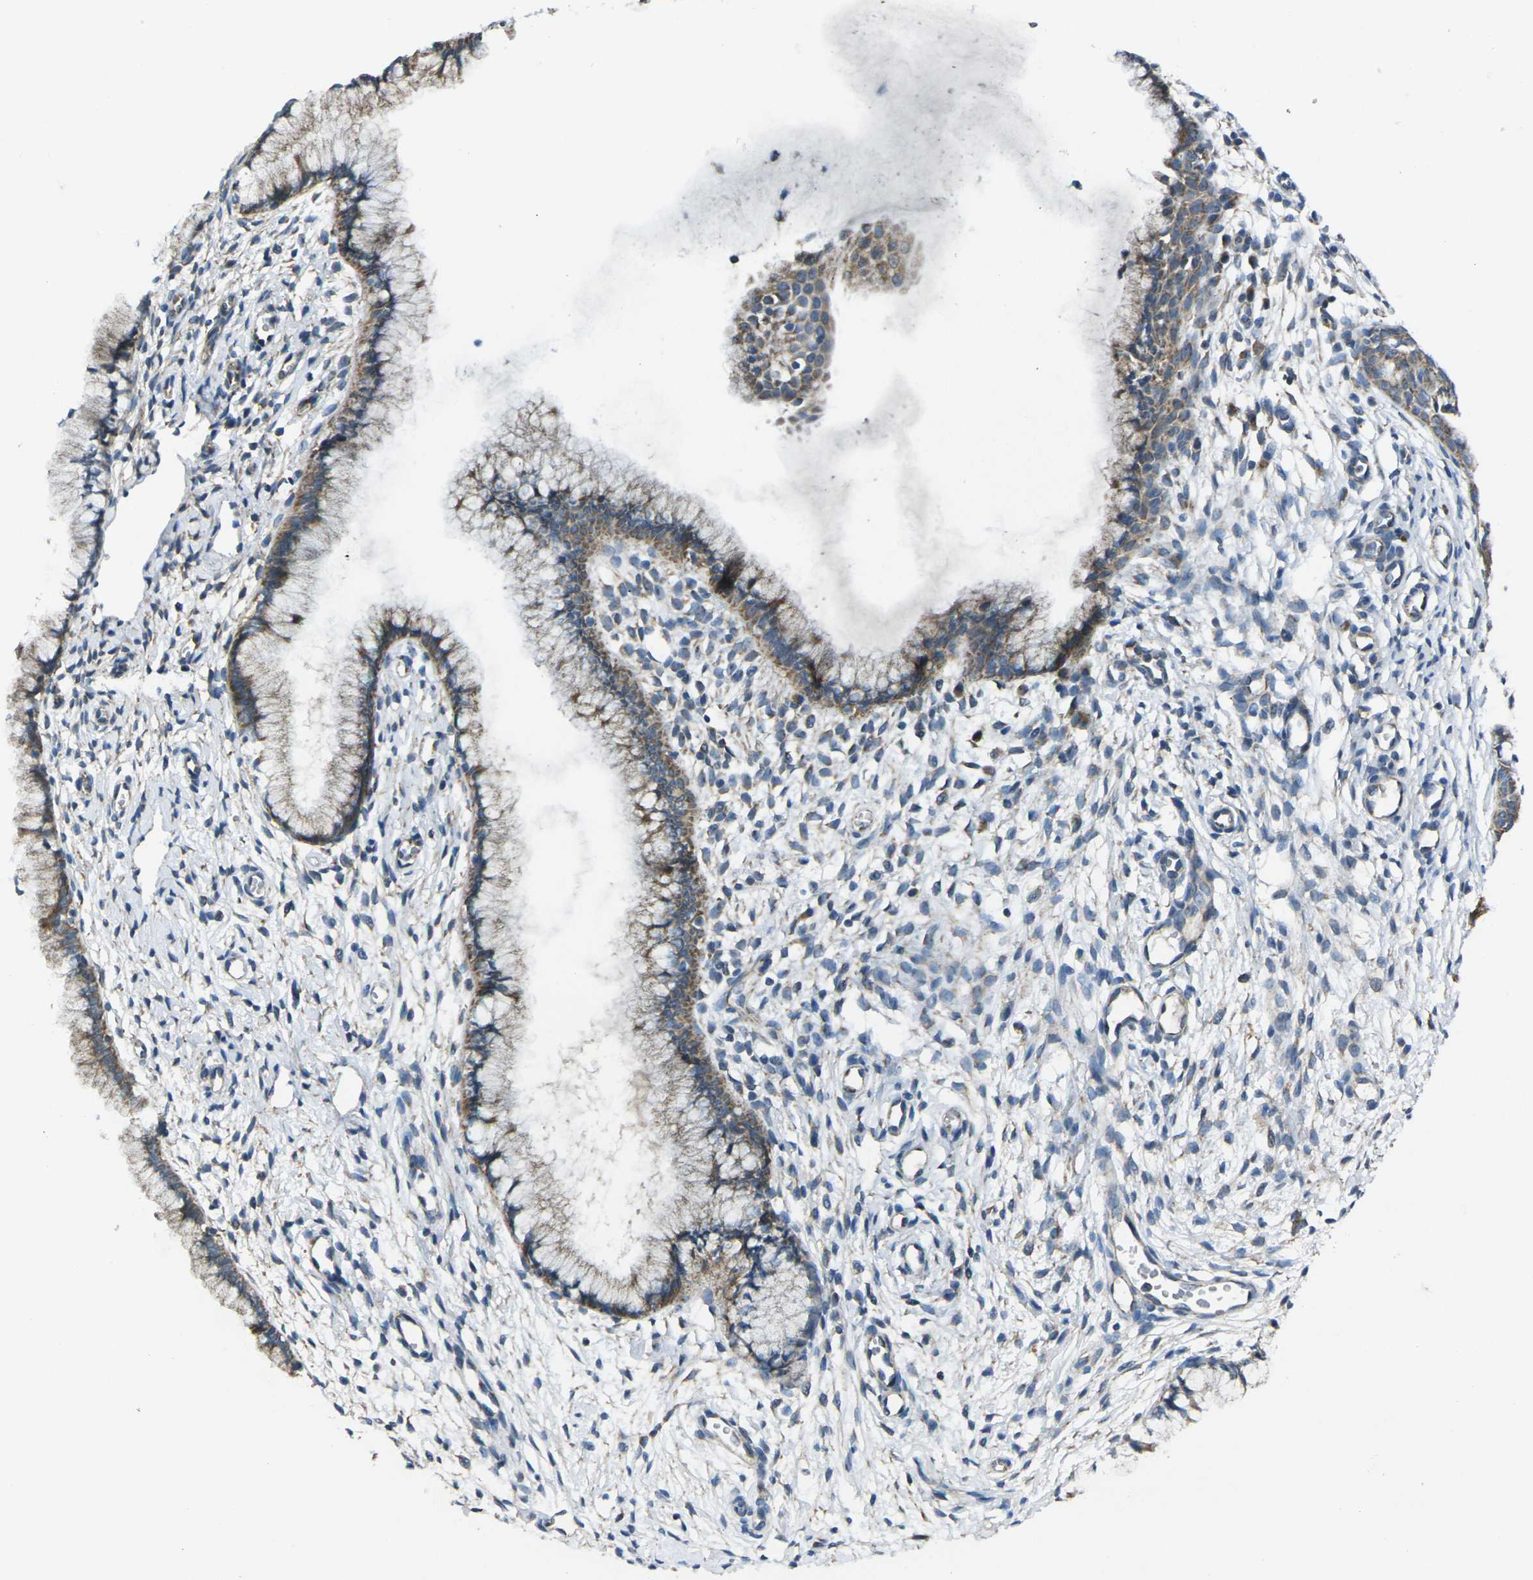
{"staining": {"intensity": "moderate", "quantity": "<25%", "location": "cytoplasmic/membranous"}, "tissue": "cervix", "cell_type": "Glandular cells", "image_type": "normal", "snomed": [{"axis": "morphology", "description": "Normal tissue, NOS"}, {"axis": "topography", "description": "Cervix"}], "caption": "The image exhibits staining of unremarkable cervix, revealing moderate cytoplasmic/membranous protein staining (brown color) within glandular cells.", "gene": "TMEM120B", "patient": {"sex": "female", "age": 65}}